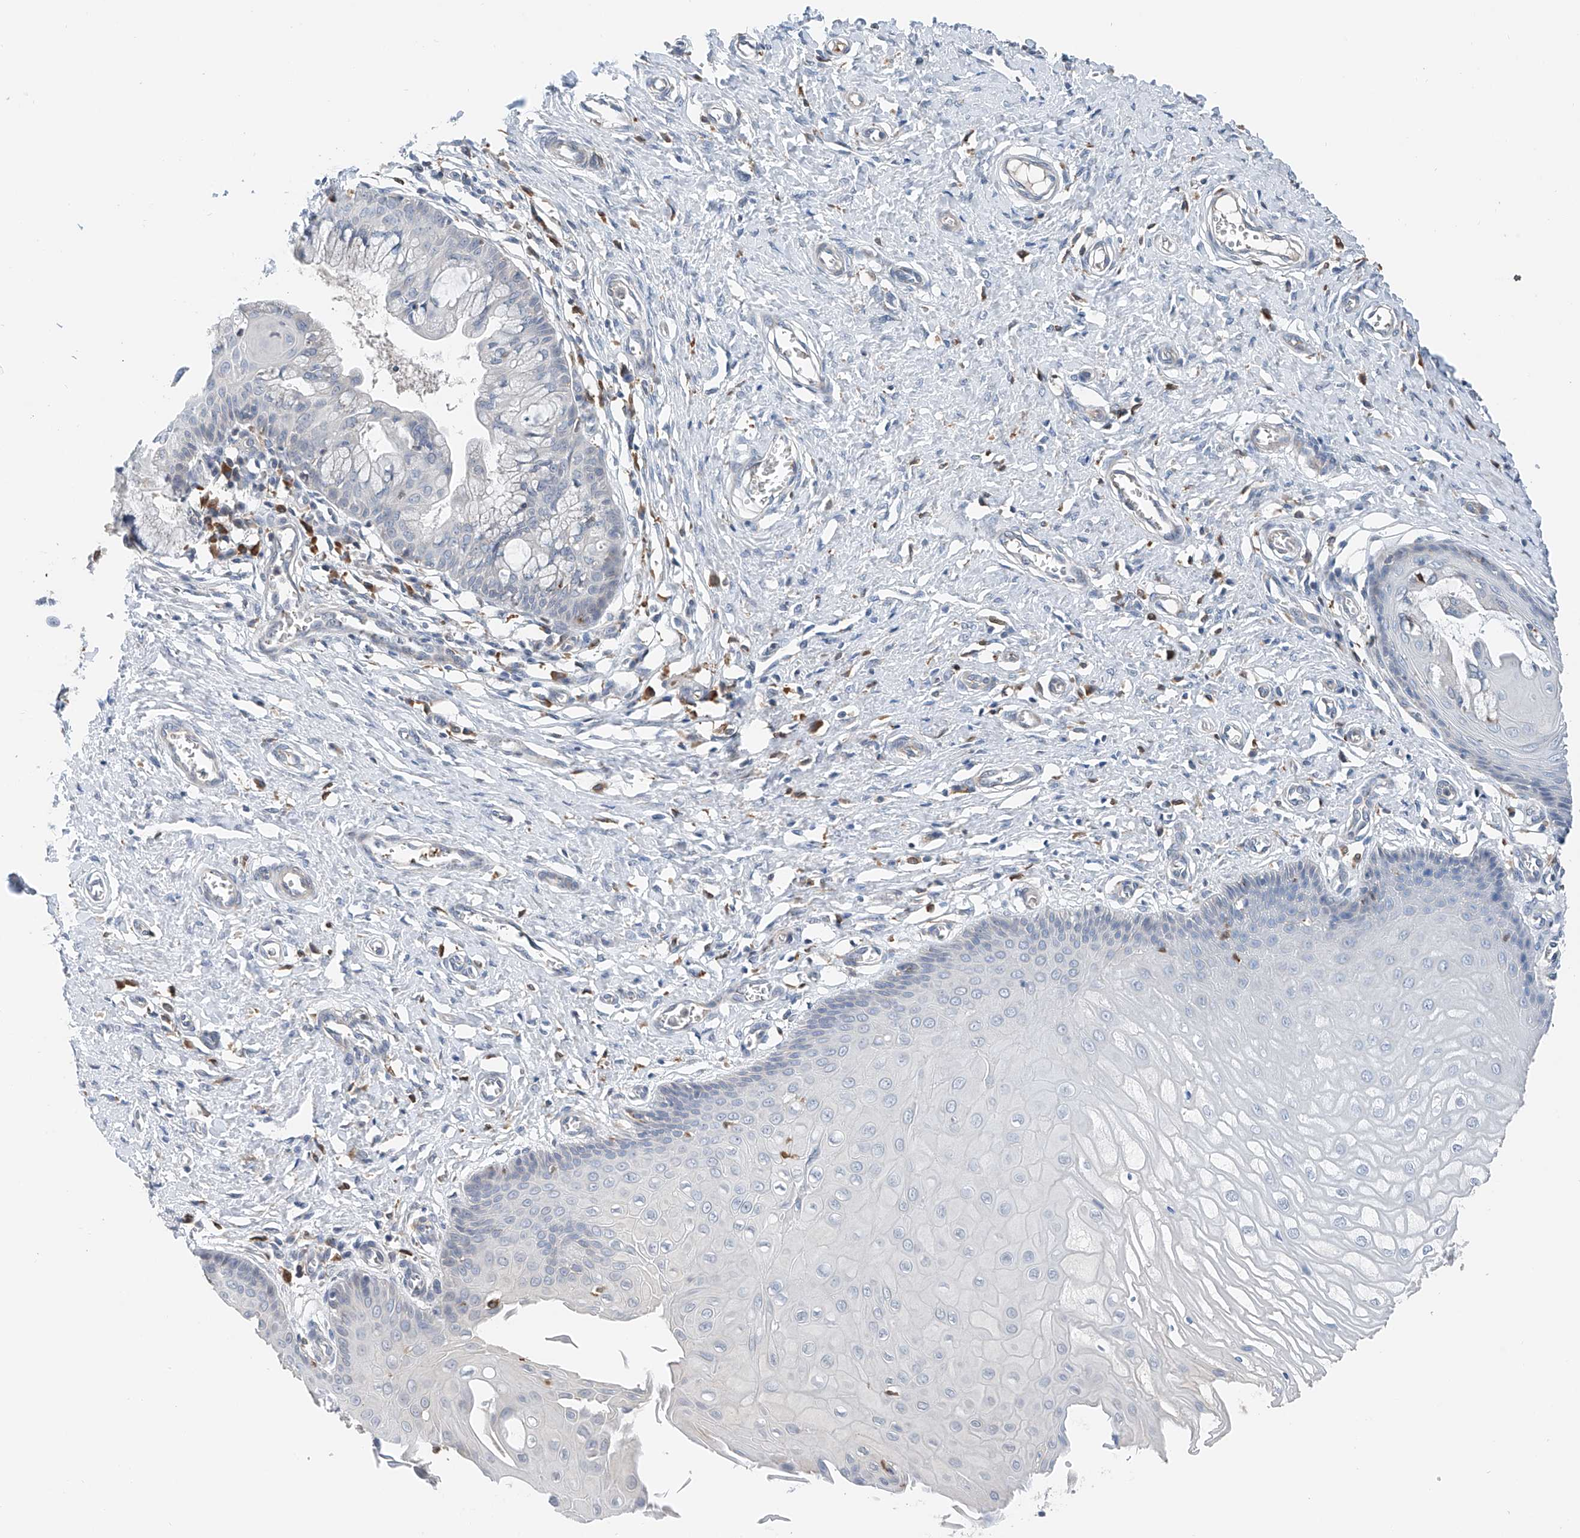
{"staining": {"intensity": "negative", "quantity": "none", "location": "none"}, "tissue": "cervix", "cell_type": "Glandular cells", "image_type": "normal", "snomed": [{"axis": "morphology", "description": "Normal tissue, NOS"}, {"axis": "topography", "description": "Cervix"}], "caption": "This is a photomicrograph of IHC staining of normal cervix, which shows no expression in glandular cells. The staining was performed using DAB to visualize the protein expression in brown, while the nuclei were stained in blue with hematoxylin (Magnification: 20x).", "gene": "TBXAS1", "patient": {"sex": "female", "age": 55}}